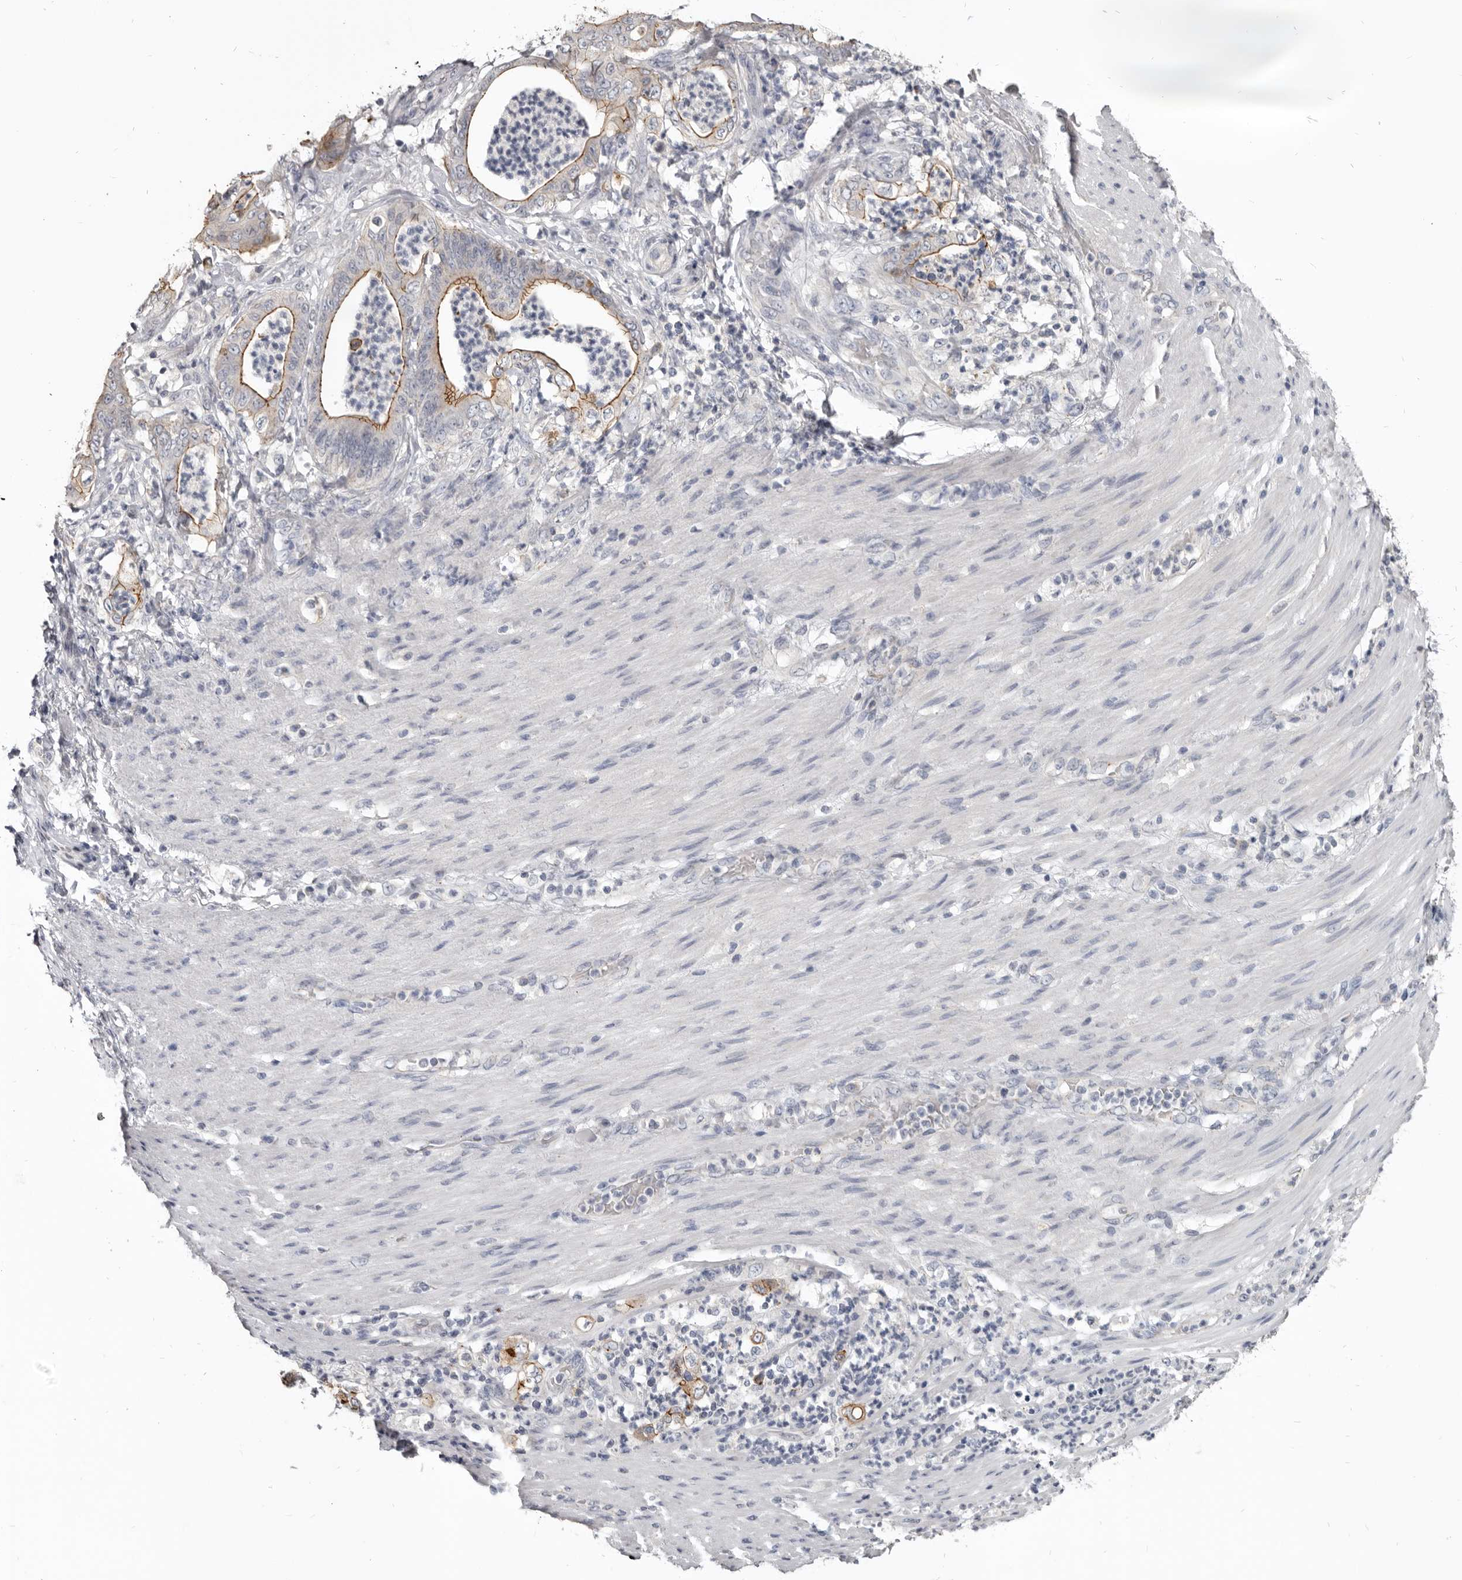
{"staining": {"intensity": "moderate", "quantity": "25%-75%", "location": "cytoplasmic/membranous"}, "tissue": "stomach cancer", "cell_type": "Tumor cells", "image_type": "cancer", "snomed": [{"axis": "morphology", "description": "Adenocarcinoma, NOS"}, {"axis": "topography", "description": "Stomach"}], "caption": "Immunohistochemistry (IHC) staining of stomach cancer, which demonstrates medium levels of moderate cytoplasmic/membranous positivity in approximately 25%-75% of tumor cells indicating moderate cytoplasmic/membranous protein staining. The staining was performed using DAB (brown) for protein detection and nuclei were counterstained in hematoxylin (blue).", "gene": "CGN", "patient": {"sex": "female", "age": 73}}